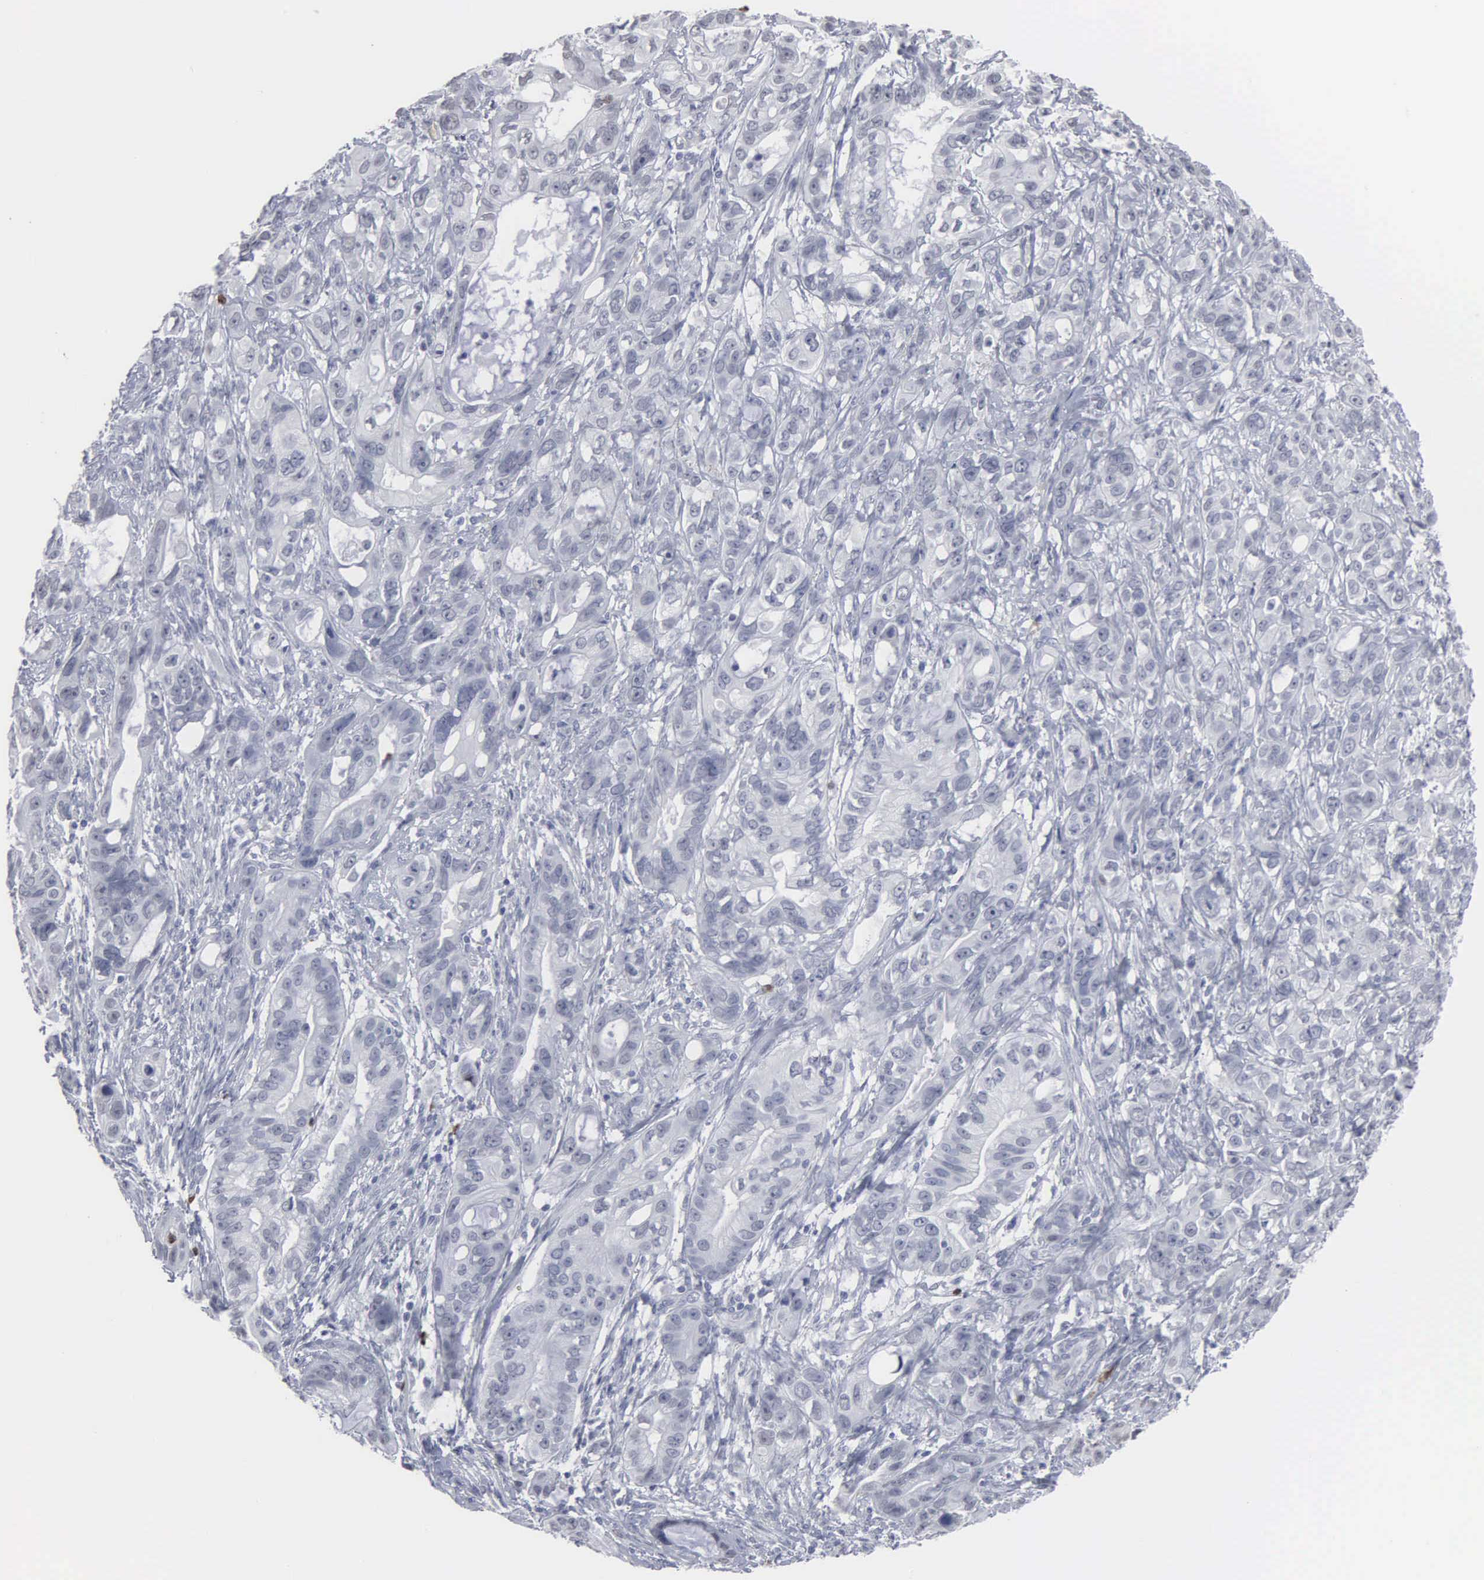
{"staining": {"intensity": "negative", "quantity": "none", "location": "none"}, "tissue": "stomach cancer", "cell_type": "Tumor cells", "image_type": "cancer", "snomed": [{"axis": "morphology", "description": "Adenocarcinoma, NOS"}, {"axis": "topography", "description": "Stomach, upper"}], "caption": "The micrograph demonstrates no significant expression in tumor cells of stomach cancer (adenocarcinoma).", "gene": "SPIN3", "patient": {"sex": "male", "age": 47}}